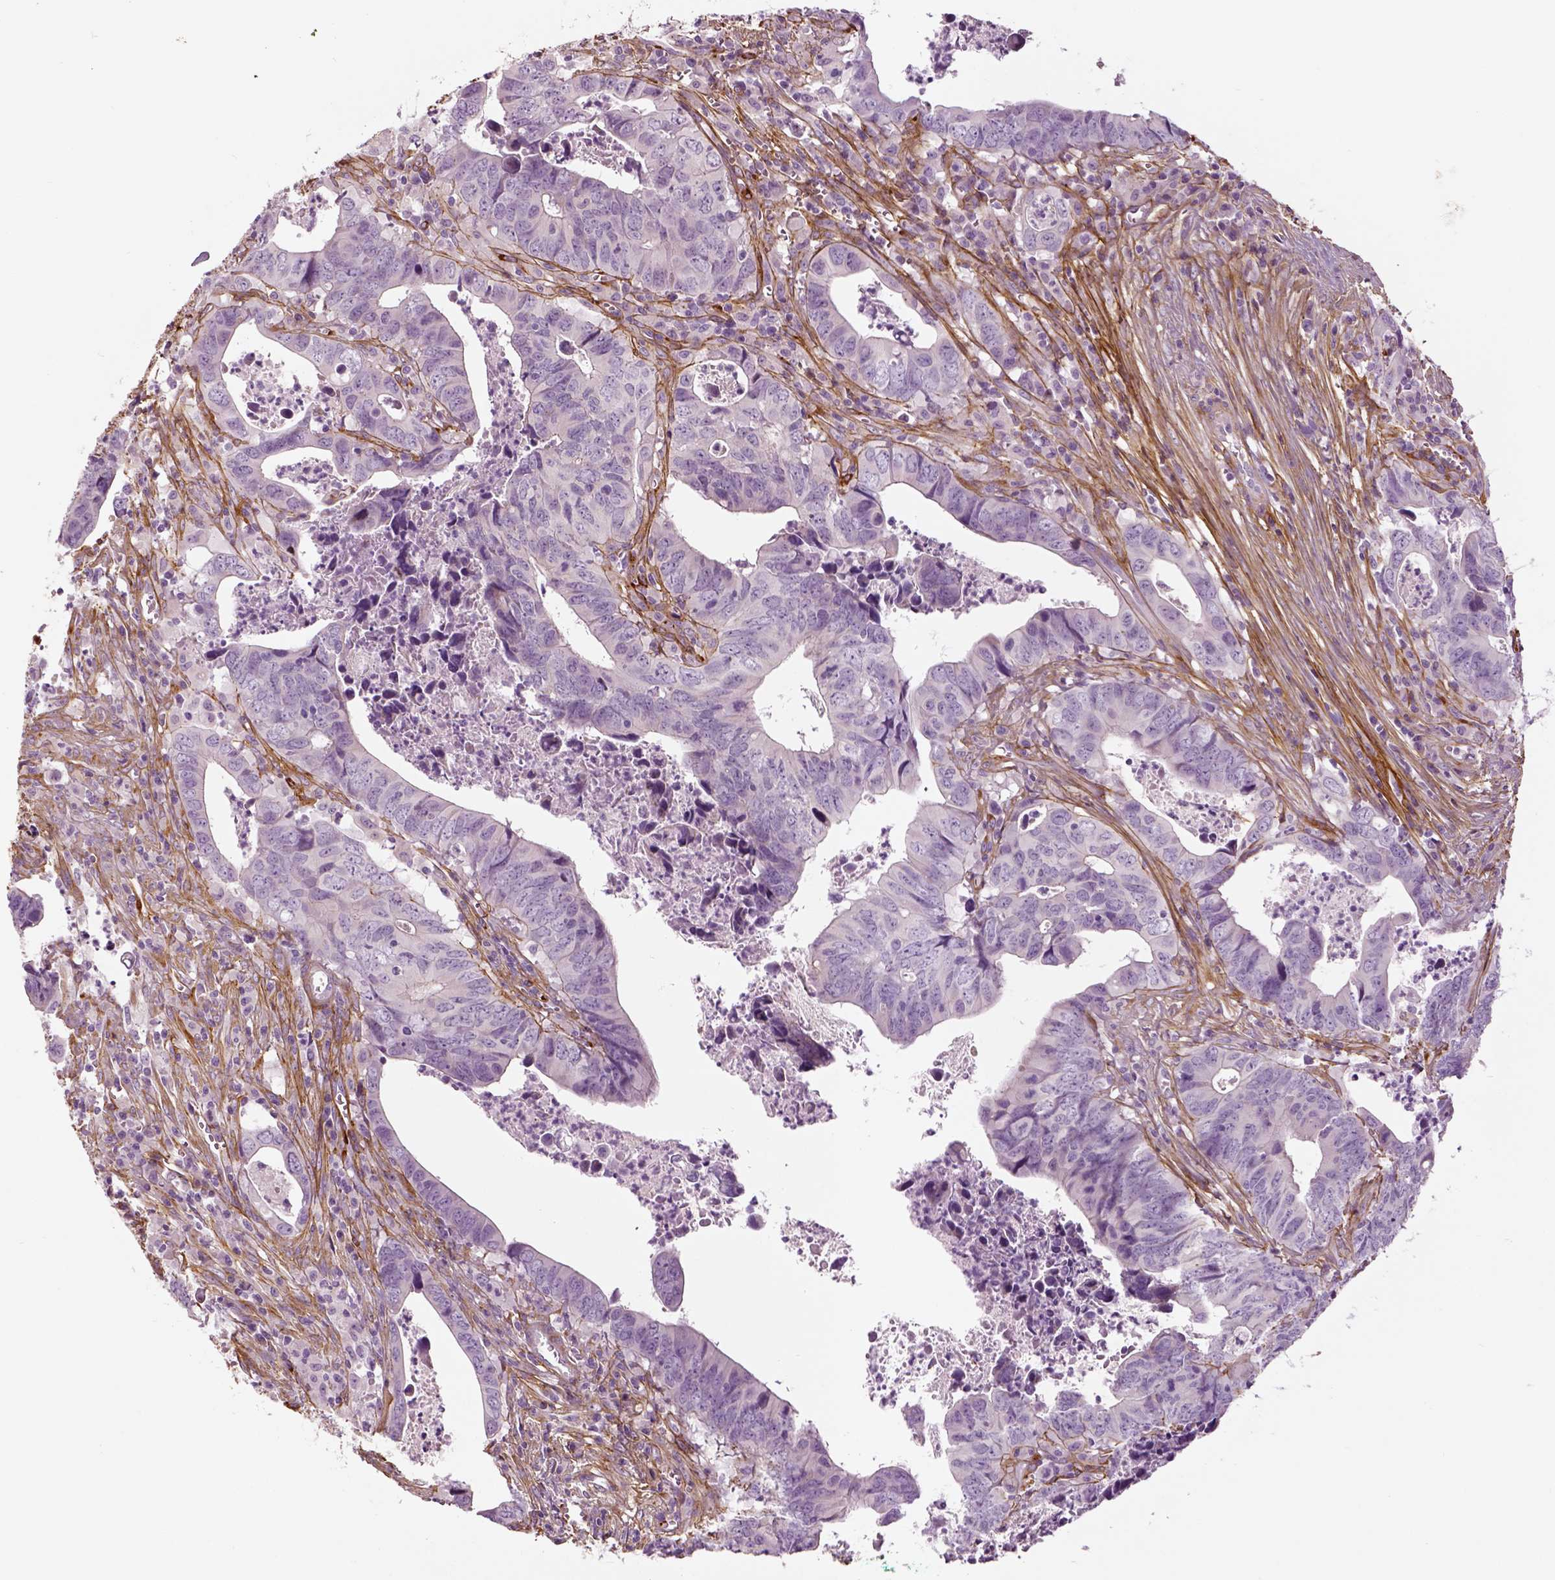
{"staining": {"intensity": "negative", "quantity": "none", "location": "none"}, "tissue": "colorectal cancer", "cell_type": "Tumor cells", "image_type": "cancer", "snomed": [{"axis": "morphology", "description": "Adenocarcinoma, NOS"}, {"axis": "topography", "description": "Colon"}], "caption": "Immunohistochemistry photomicrograph of neoplastic tissue: colorectal adenocarcinoma stained with DAB demonstrates no significant protein staining in tumor cells.", "gene": "COL6A2", "patient": {"sex": "female", "age": 82}}